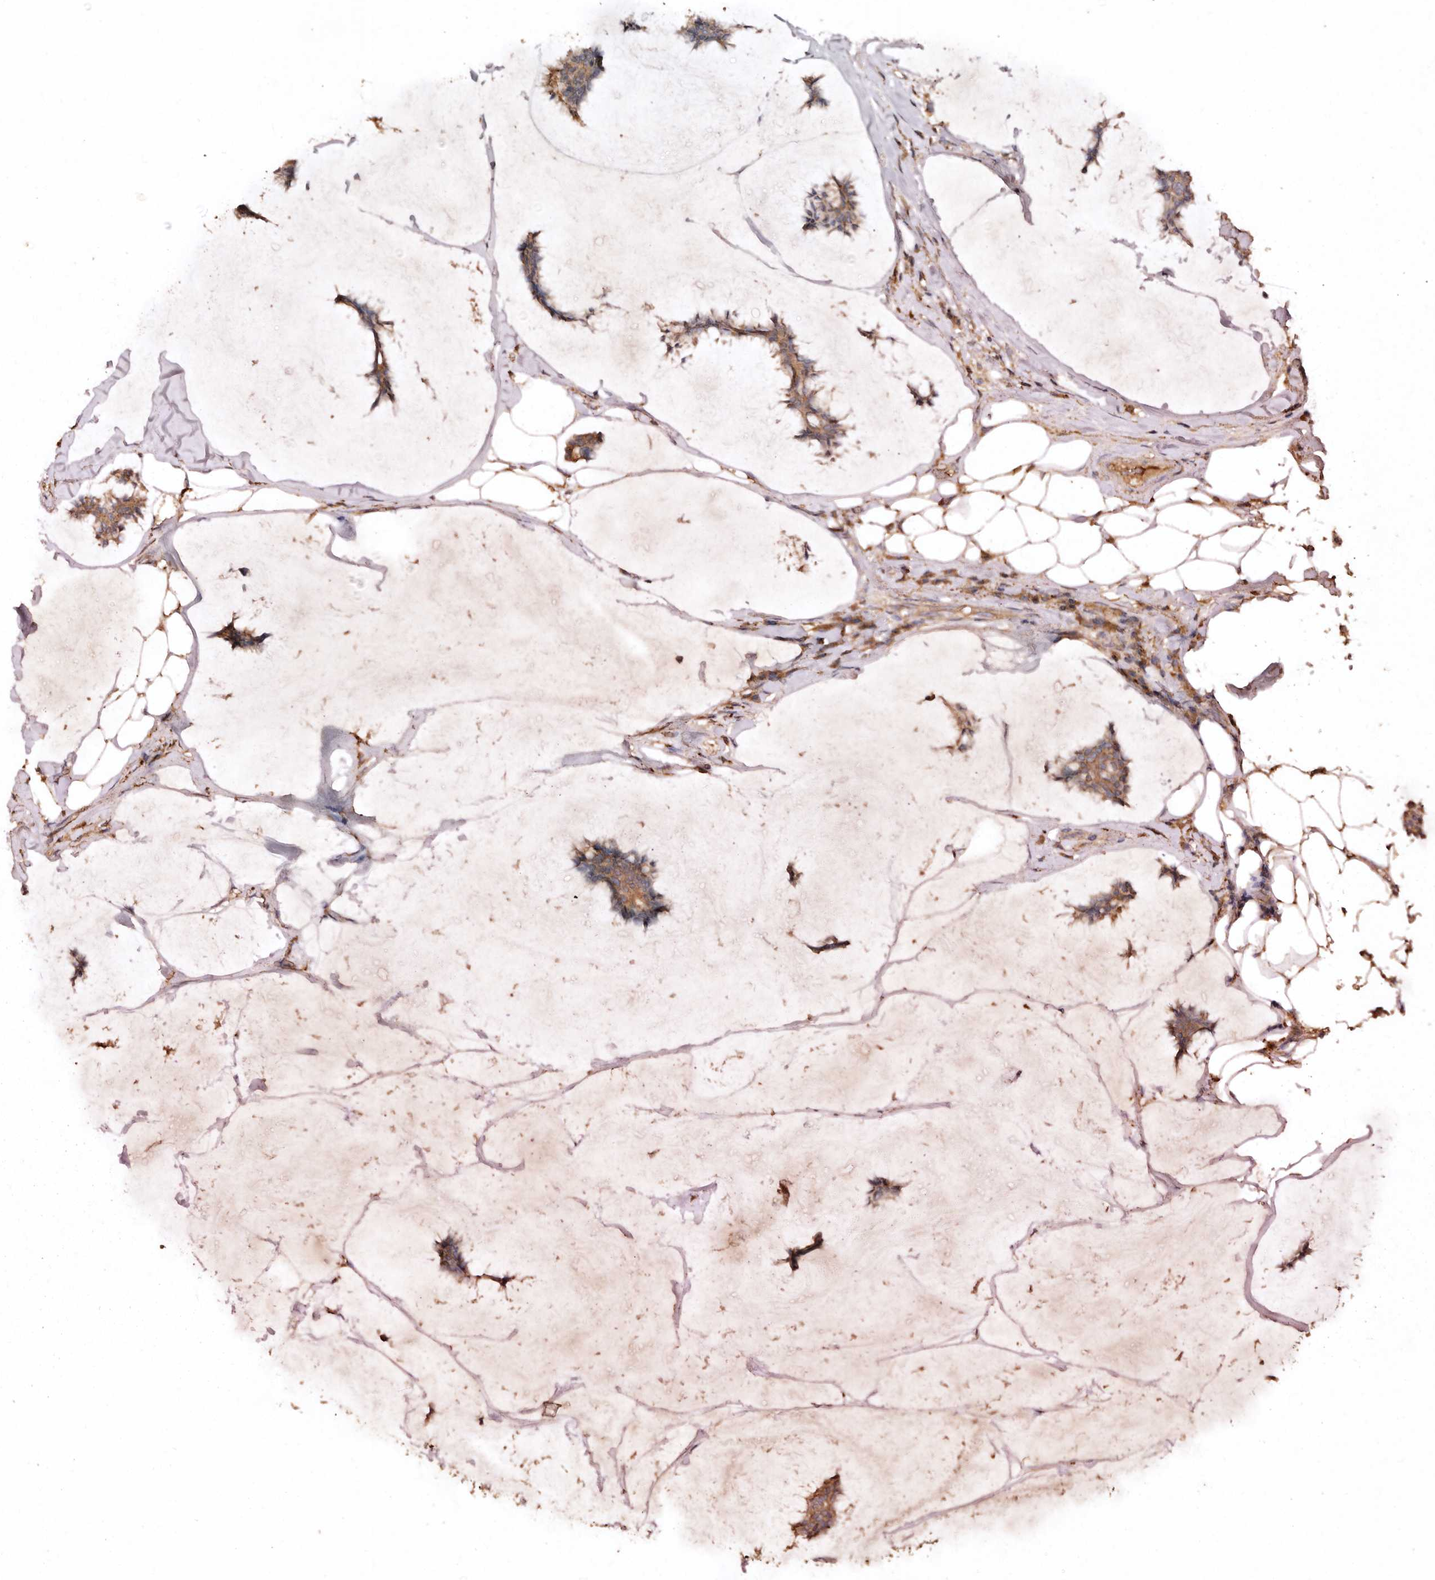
{"staining": {"intensity": "moderate", "quantity": ">75%", "location": "cytoplasmic/membranous"}, "tissue": "breast cancer", "cell_type": "Tumor cells", "image_type": "cancer", "snomed": [{"axis": "morphology", "description": "Duct carcinoma"}, {"axis": "topography", "description": "Breast"}], "caption": "This micrograph exhibits breast infiltrating ductal carcinoma stained with immunohistochemistry (IHC) to label a protein in brown. The cytoplasmic/membranous of tumor cells show moderate positivity for the protein. Nuclei are counter-stained blue.", "gene": "FARS2", "patient": {"sex": "female", "age": 93}}